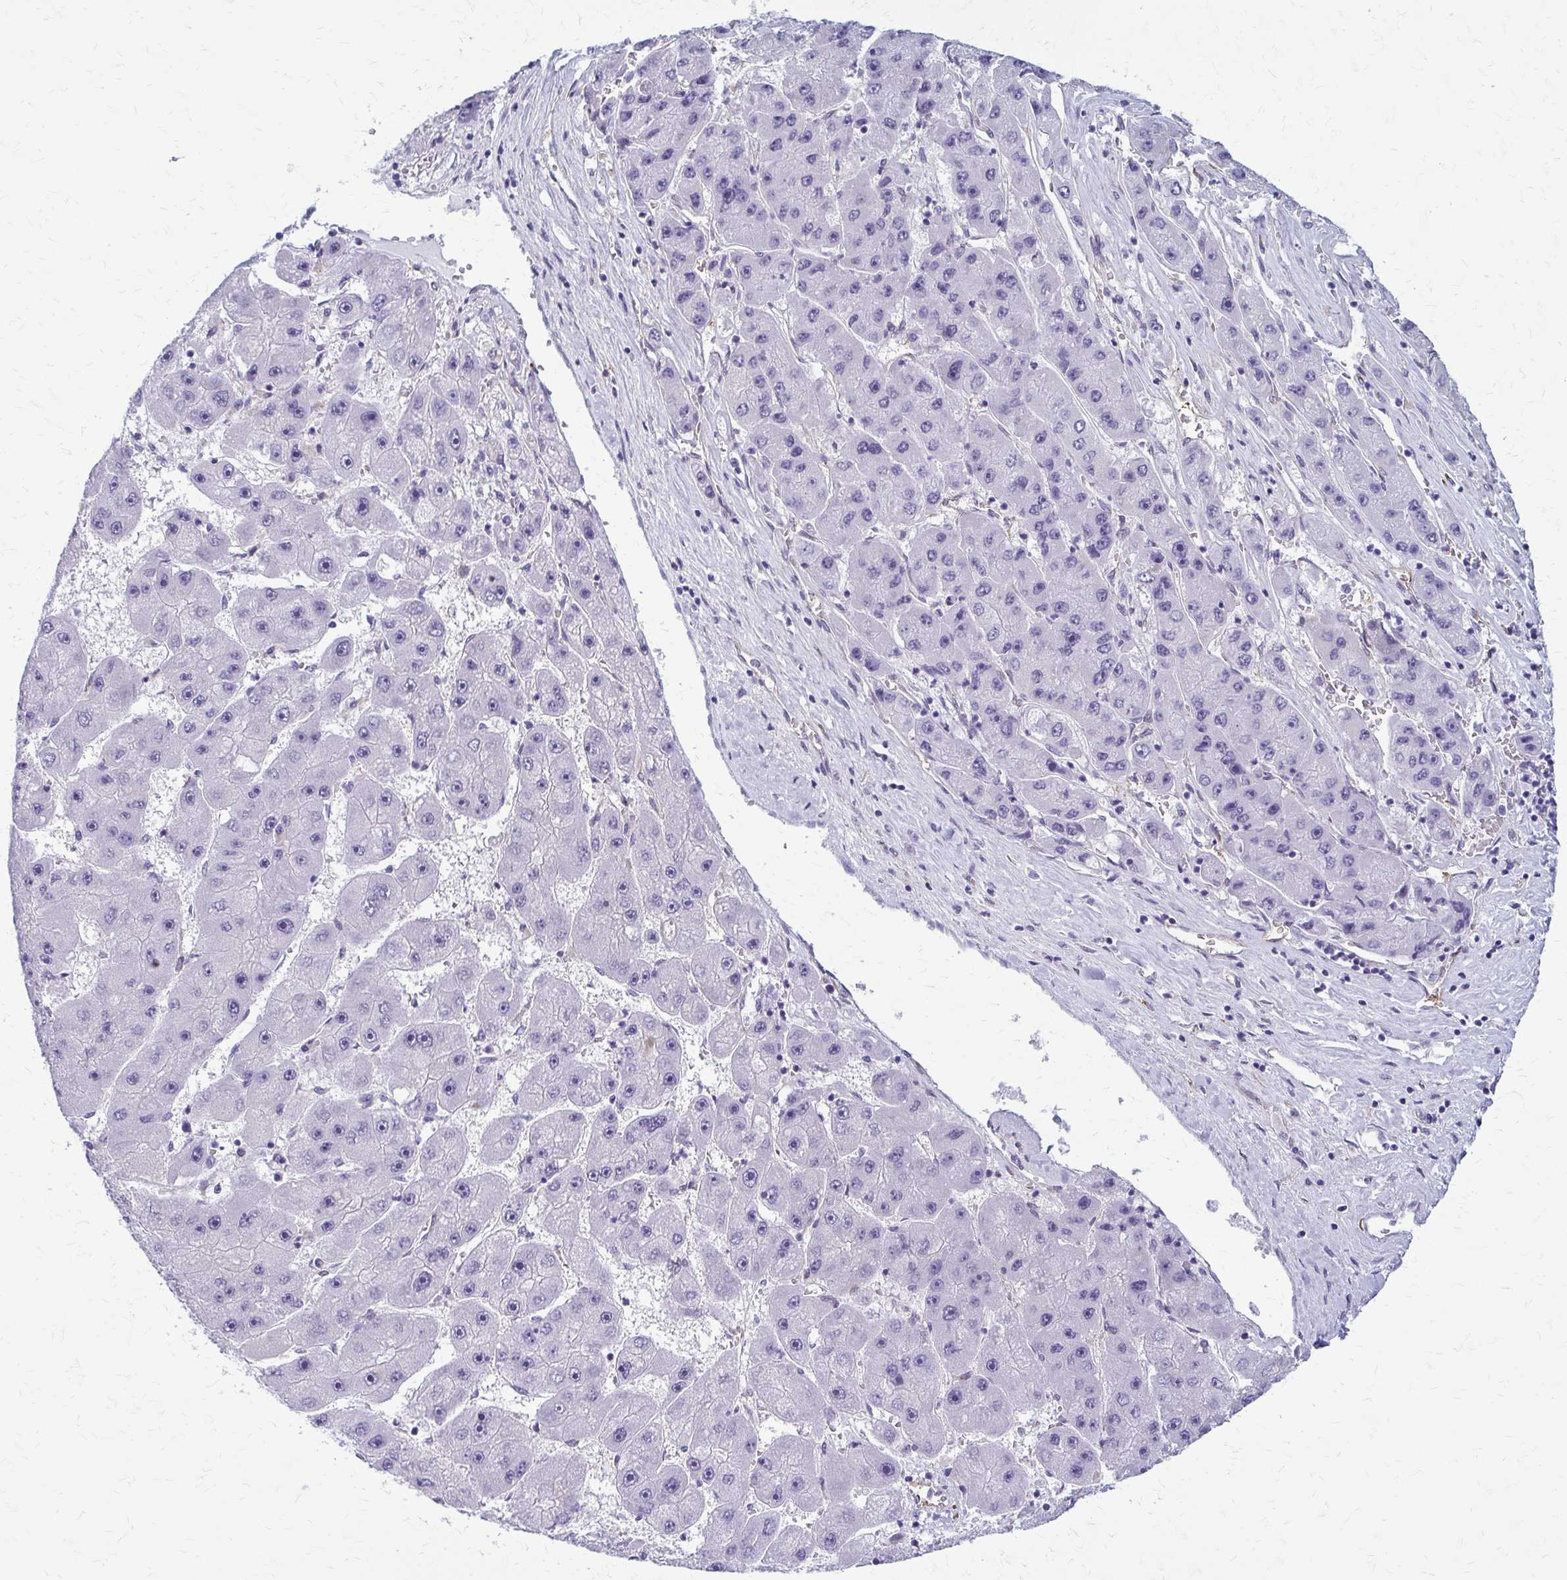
{"staining": {"intensity": "negative", "quantity": "none", "location": "none"}, "tissue": "liver cancer", "cell_type": "Tumor cells", "image_type": "cancer", "snomed": [{"axis": "morphology", "description": "Carcinoma, Hepatocellular, NOS"}, {"axis": "topography", "description": "Liver"}], "caption": "This is a micrograph of IHC staining of liver cancer (hepatocellular carcinoma), which shows no positivity in tumor cells. (Immunohistochemistry (ihc), brightfield microscopy, high magnification).", "gene": "DEPP1", "patient": {"sex": "female", "age": 61}}